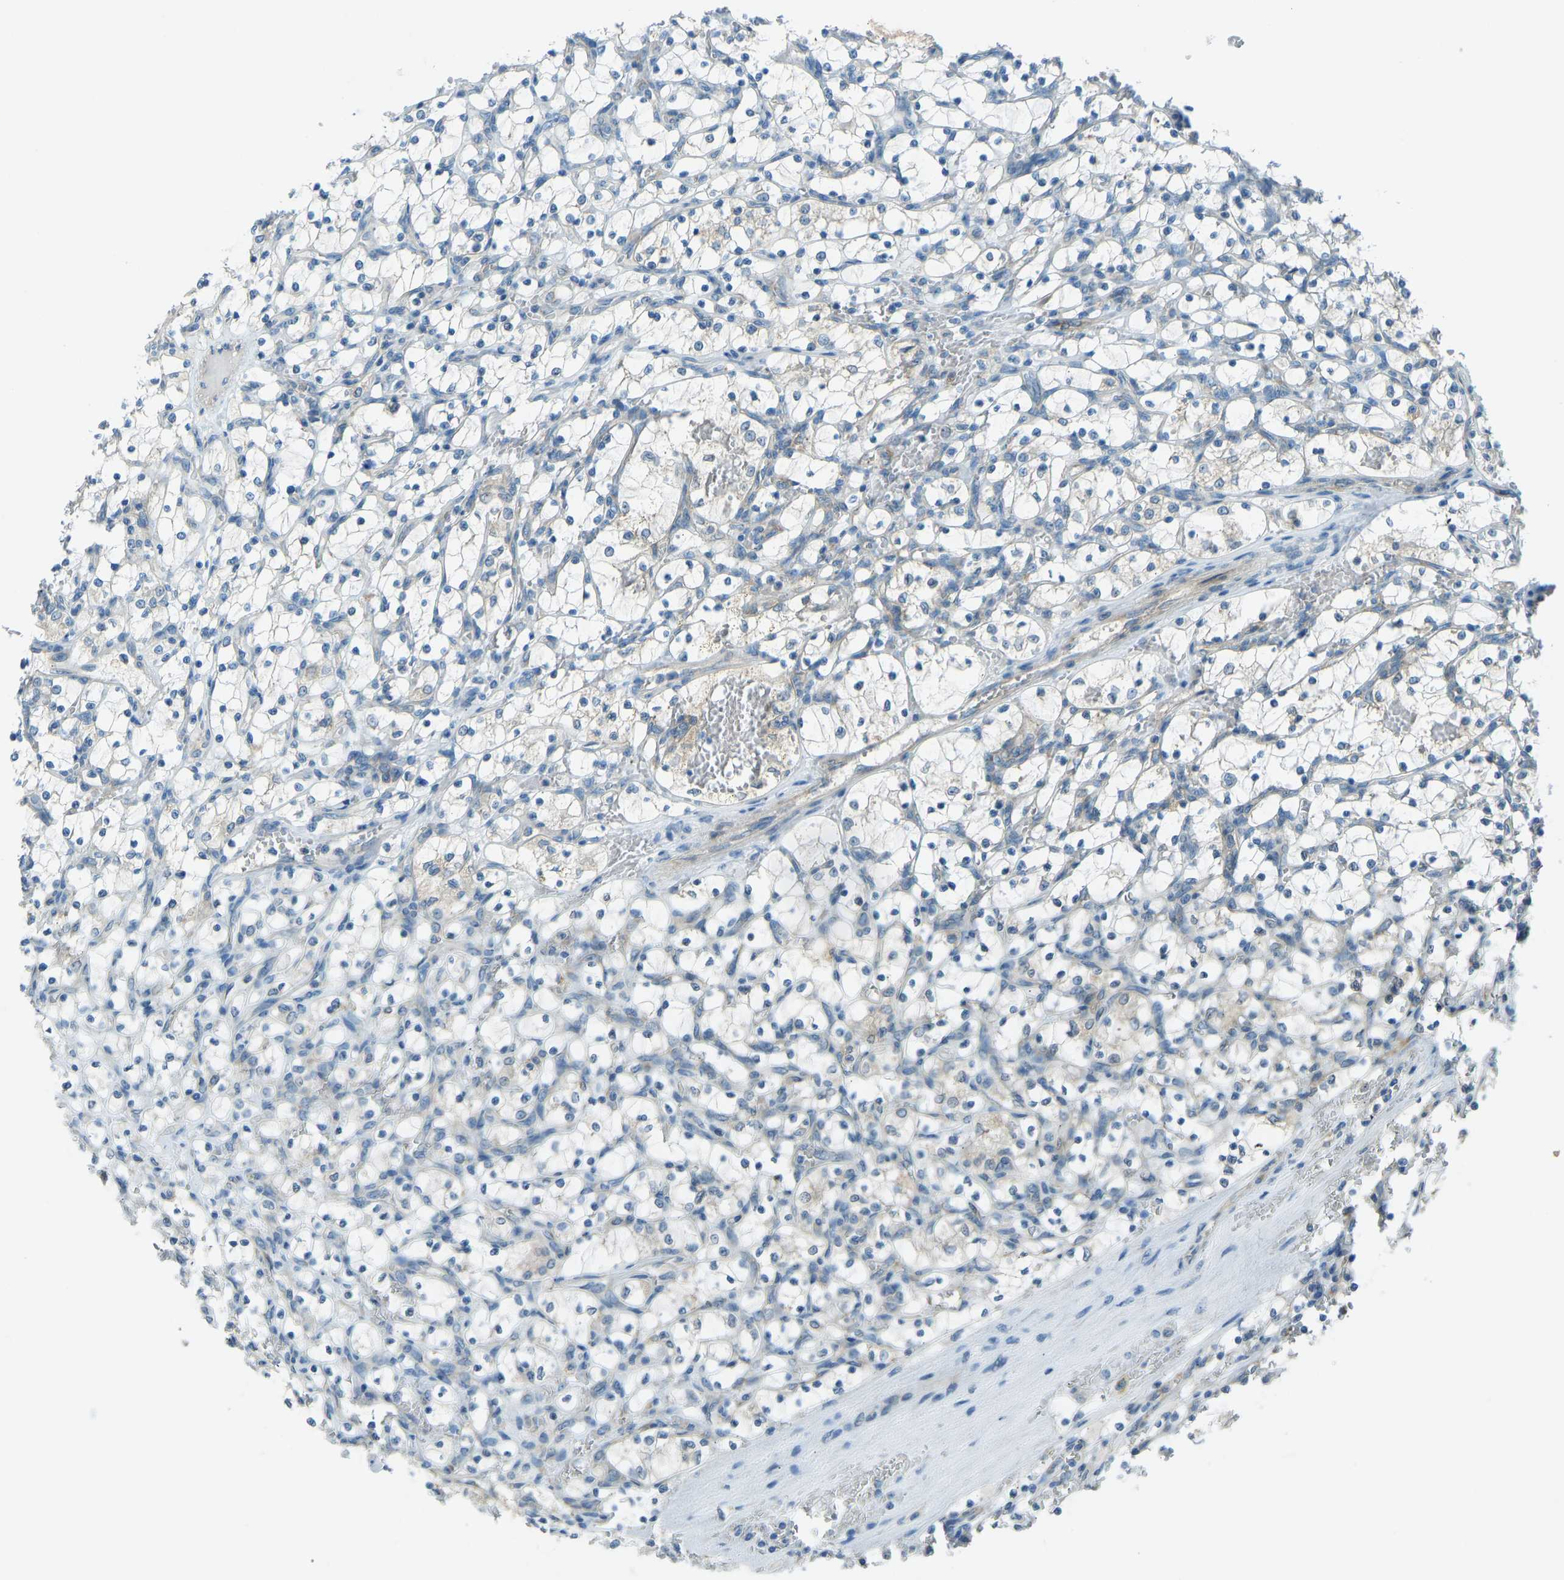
{"staining": {"intensity": "negative", "quantity": "none", "location": "none"}, "tissue": "renal cancer", "cell_type": "Tumor cells", "image_type": "cancer", "snomed": [{"axis": "morphology", "description": "Adenocarcinoma, NOS"}, {"axis": "topography", "description": "Kidney"}], "caption": "Tumor cells show no significant protein staining in renal cancer.", "gene": "STAU2", "patient": {"sex": "female", "age": 69}}